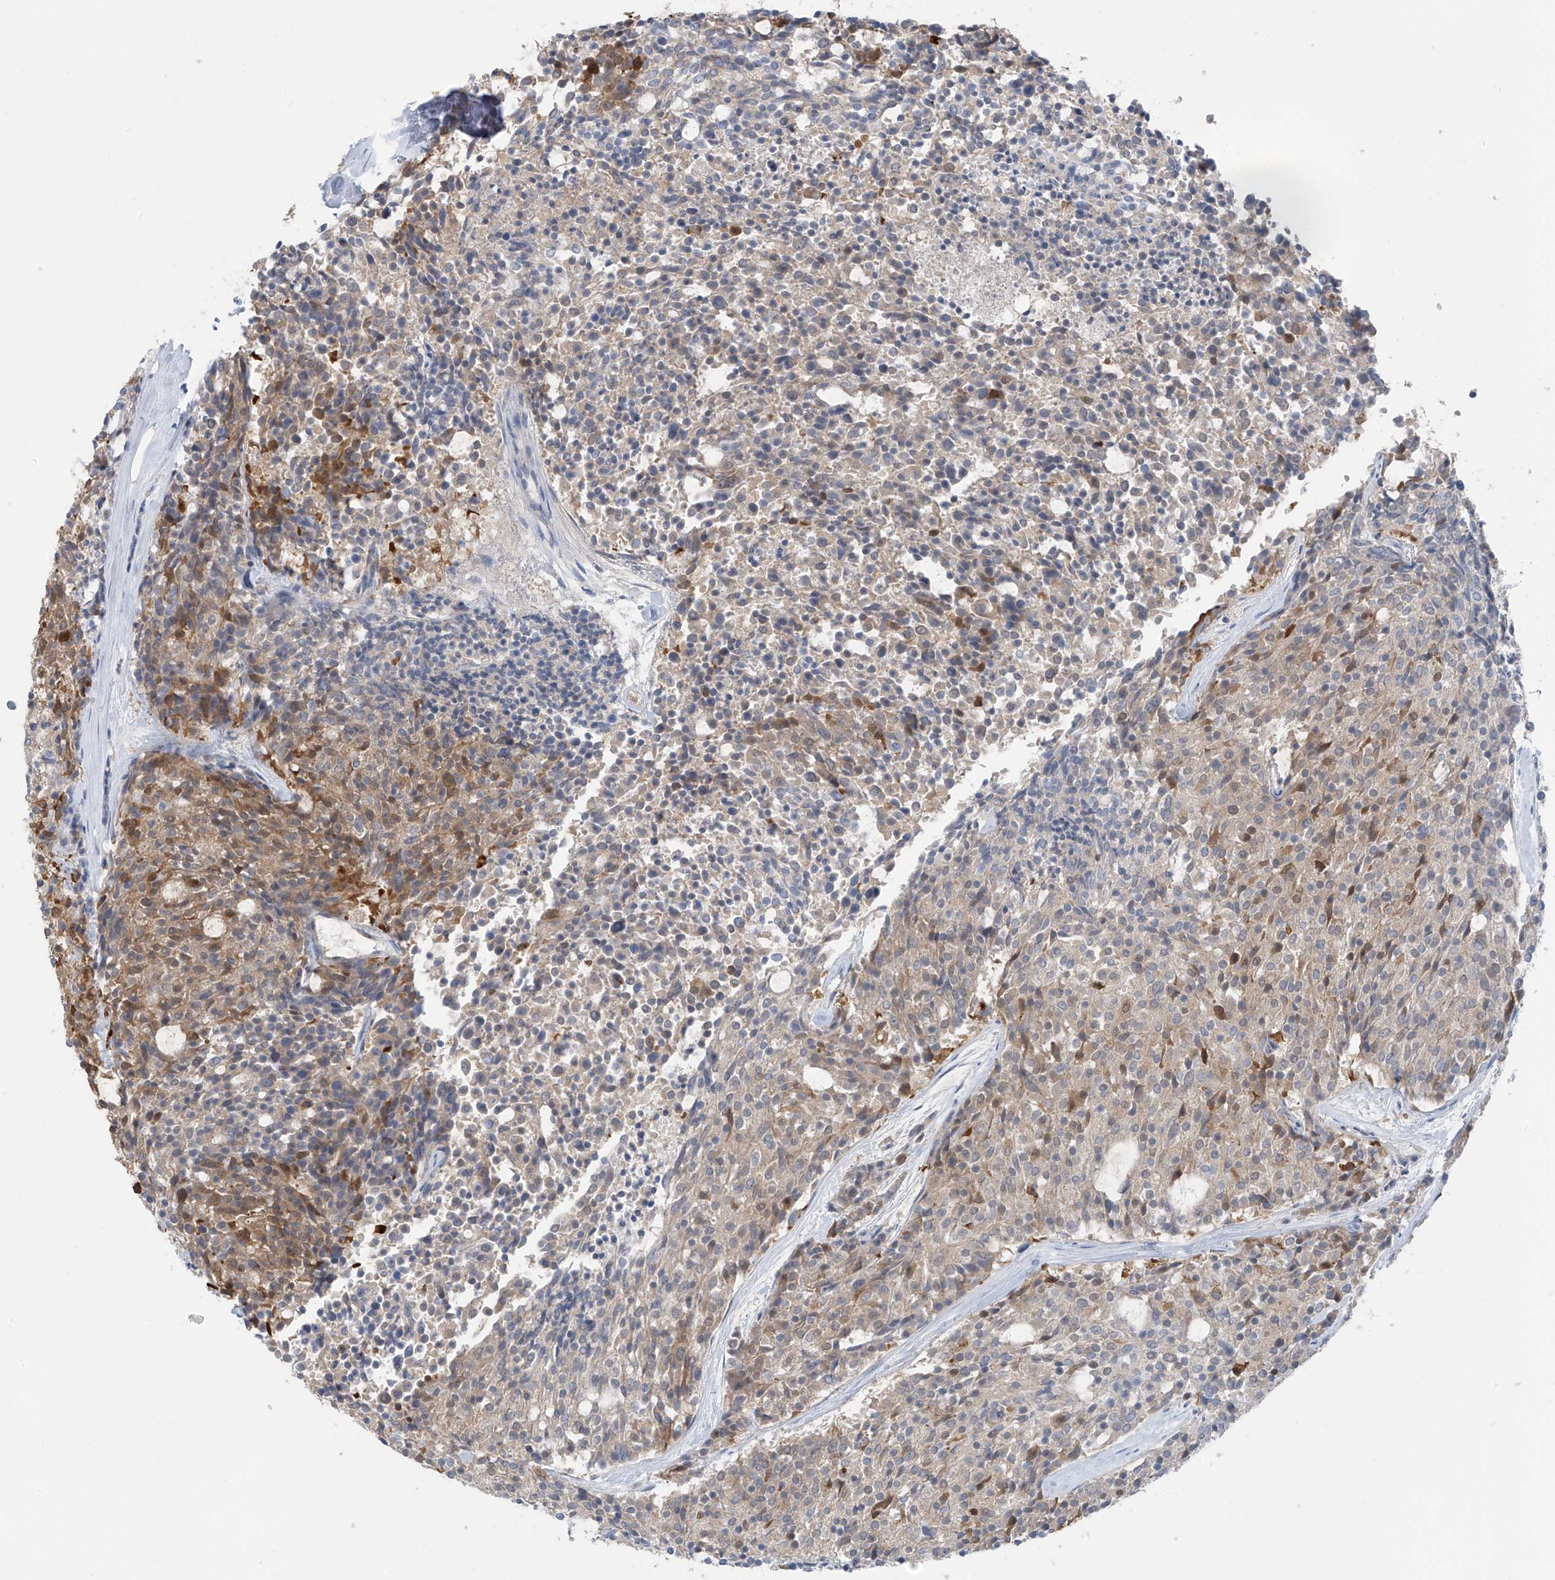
{"staining": {"intensity": "moderate", "quantity": "<25%", "location": "cytoplasmic/membranous"}, "tissue": "carcinoid", "cell_type": "Tumor cells", "image_type": "cancer", "snomed": [{"axis": "morphology", "description": "Carcinoid, malignant, NOS"}, {"axis": "topography", "description": "Pancreas"}], "caption": "IHC image of human carcinoid stained for a protein (brown), which exhibits low levels of moderate cytoplasmic/membranous expression in about <25% of tumor cells.", "gene": "ZNF793", "patient": {"sex": "female", "age": 54}}